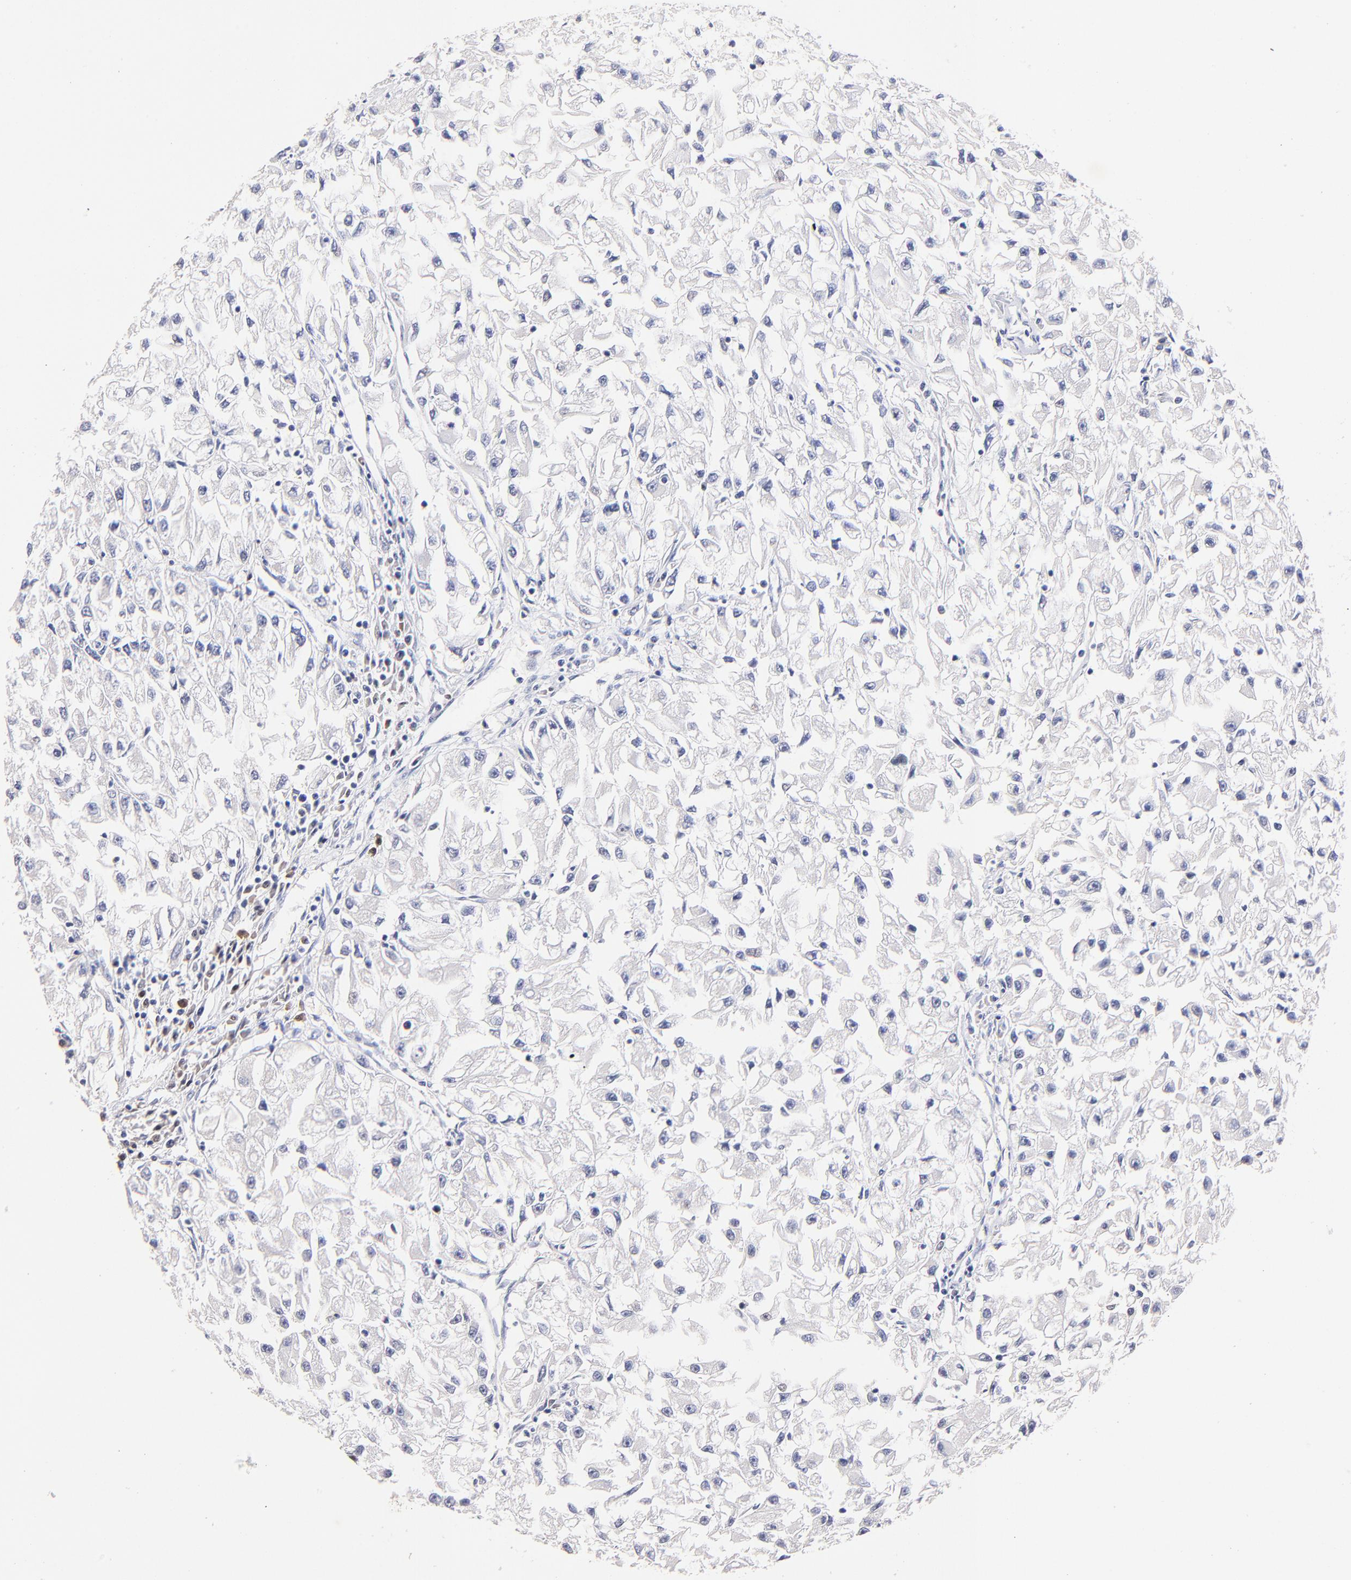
{"staining": {"intensity": "negative", "quantity": "none", "location": "none"}, "tissue": "renal cancer", "cell_type": "Tumor cells", "image_type": "cancer", "snomed": [{"axis": "morphology", "description": "Adenocarcinoma, NOS"}, {"axis": "topography", "description": "Kidney"}], "caption": "Immunohistochemical staining of renal cancer (adenocarcinoma) exhibits no significant staining in tumor cells.", "gene": "ZNF155", "patient": {"sex": "male", "age": 59}}